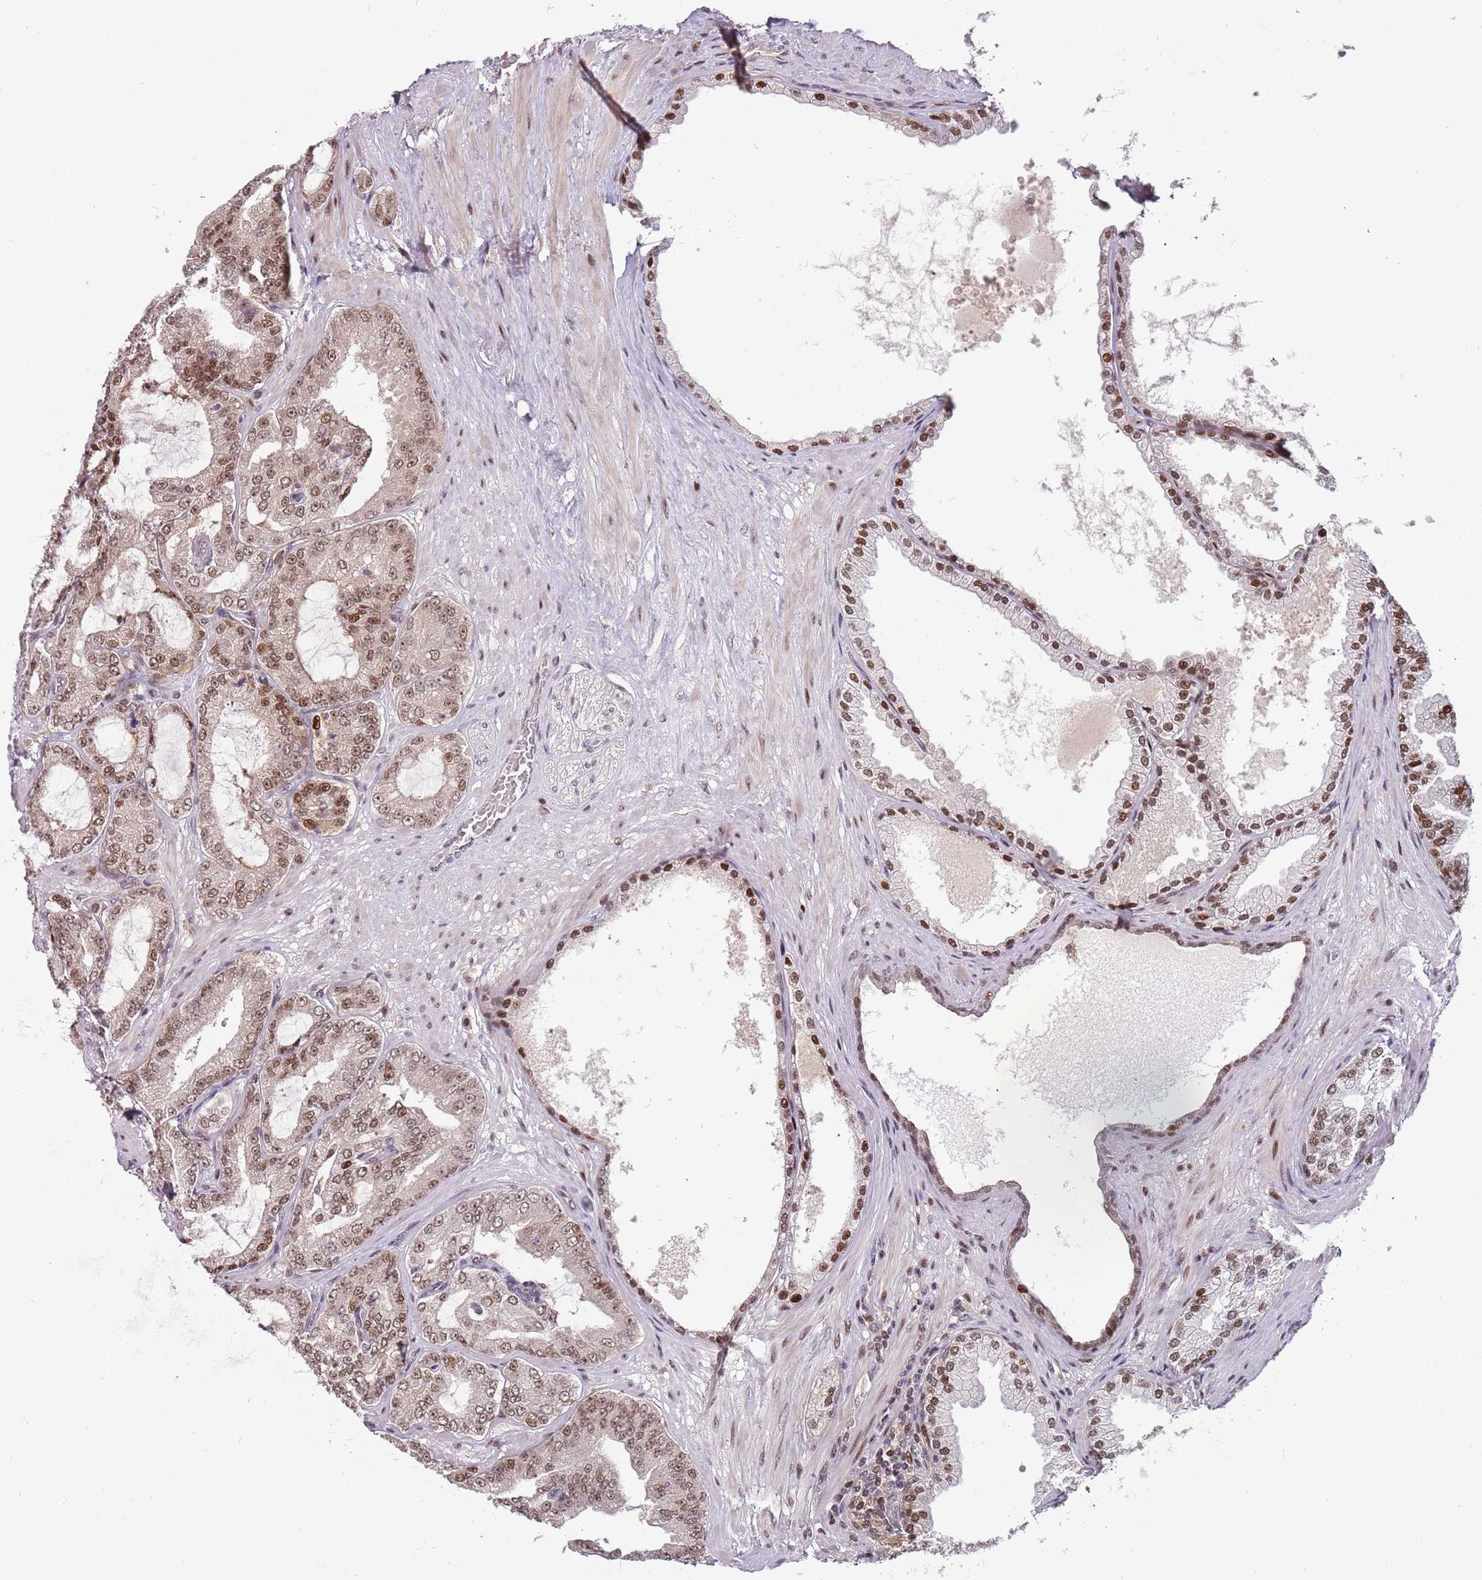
{"staining": {"intensity": "moderate", "quantity": ">75%", "location": "nuclear"}, "tissue": "prostate cancer", "cell_type": "Tumor cells", "image_type": "cancer", "snomed": [{"axis": "morphology", "description": "Adenocarcinoma, Low grade"}, {"axis": "topography", "description": "Prostate"}], "caption": "Immunohistochemical staining of human low-grade adenocarcinoma (prostate) exhibits moderate nuclear protein positivity in approximately >75% of tumor cells.", "gene": "GSTO2", "patient": {"sex": "male", "age": 63}}